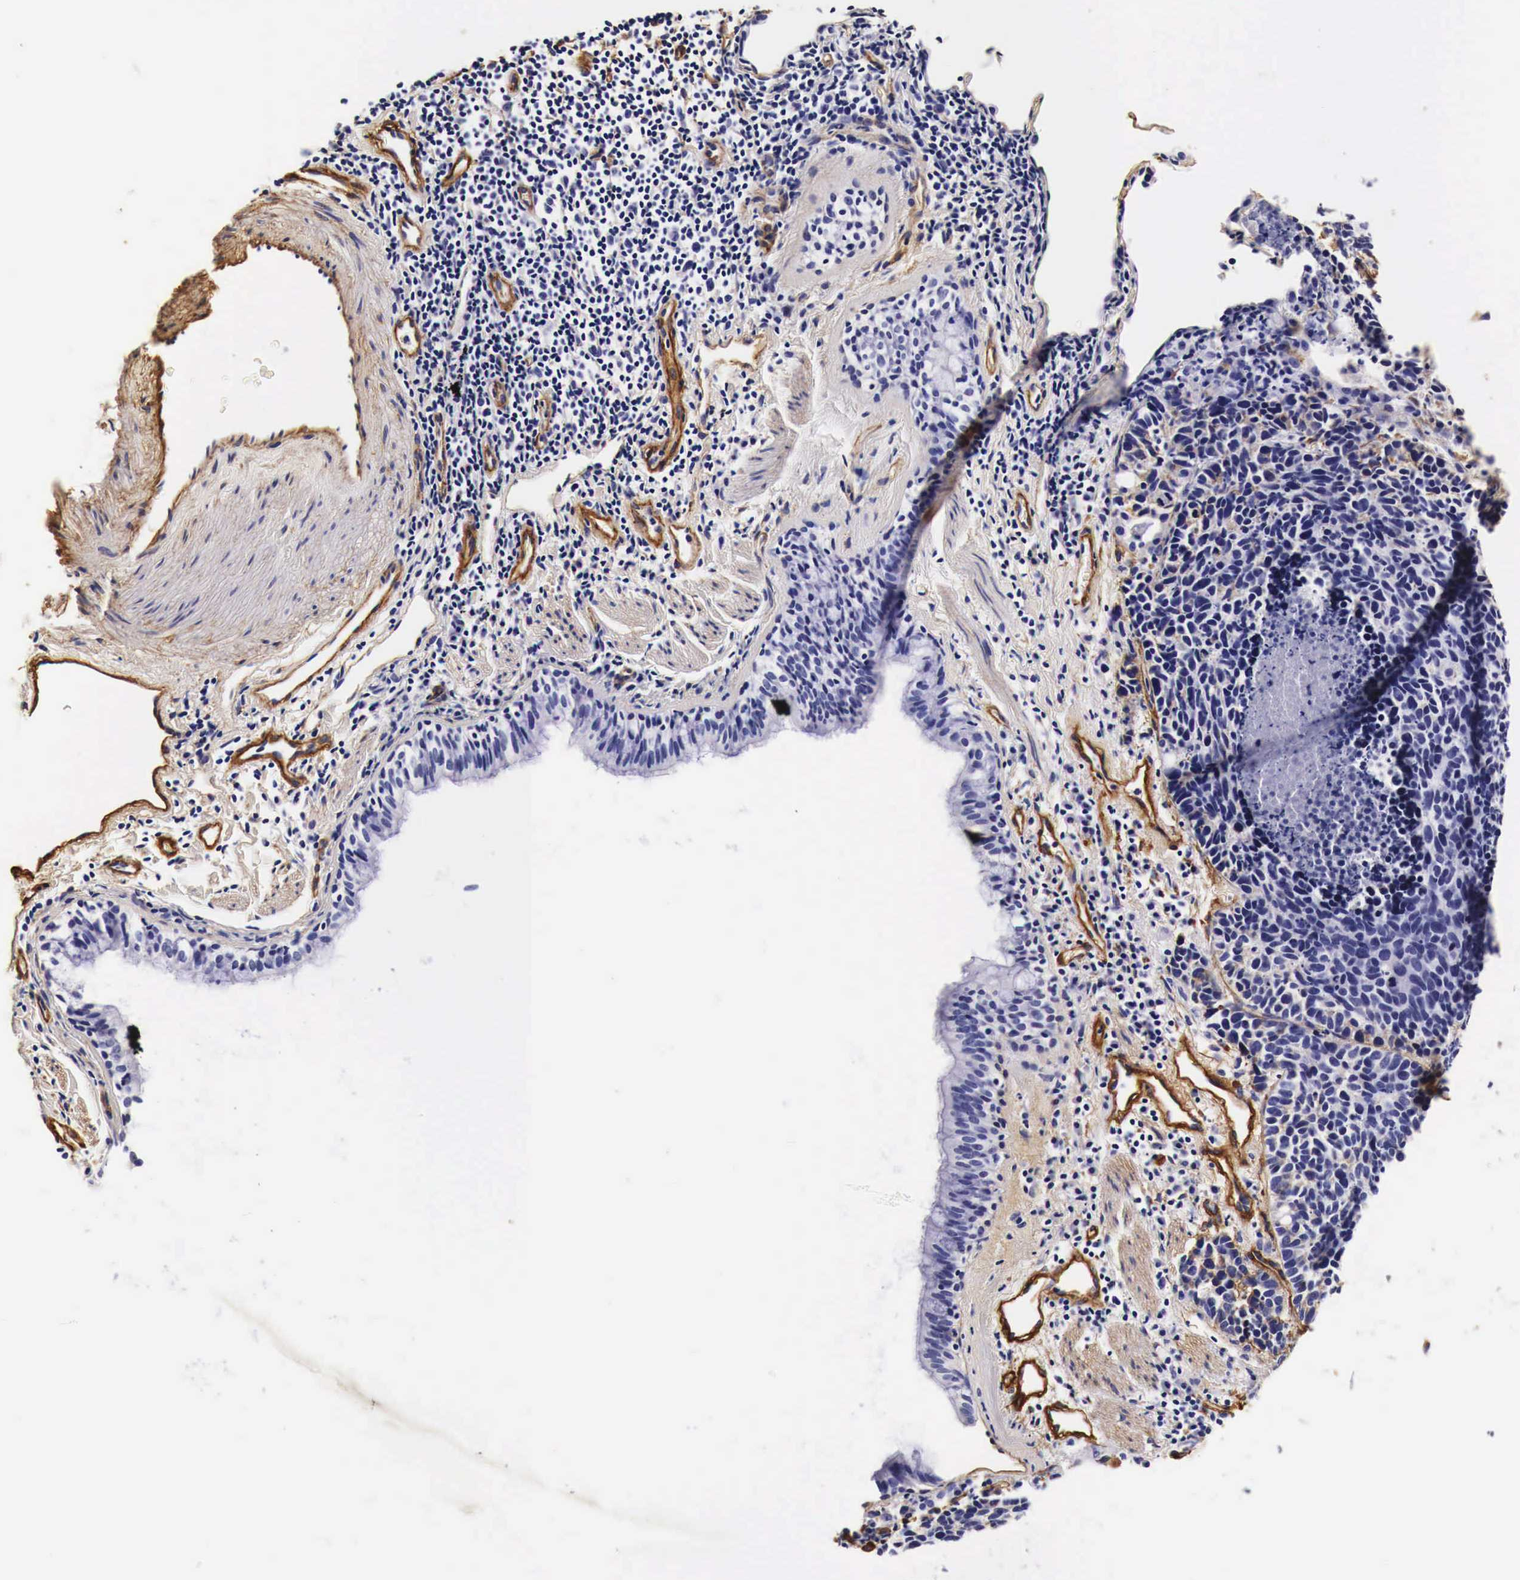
{"staining": {"intensity": "negative", "quantity": "none", "location": "none"}, "tissue": "lung cancer", "cell_type": "Tumor cells", "image_type": "cancer", "snomed": [{"axis": "morphology", "description": "Neoplasm, malignant, NOS"}, {"axis": "topography", "description": "Lung"}], "caption": "Lung cancer (neoplasm (malignant)) was stained to show a protein in brown. There is no significant staining in tumor cells.", "gene": "LAMB2", "patient": {"sex": "female", "age": 75}}